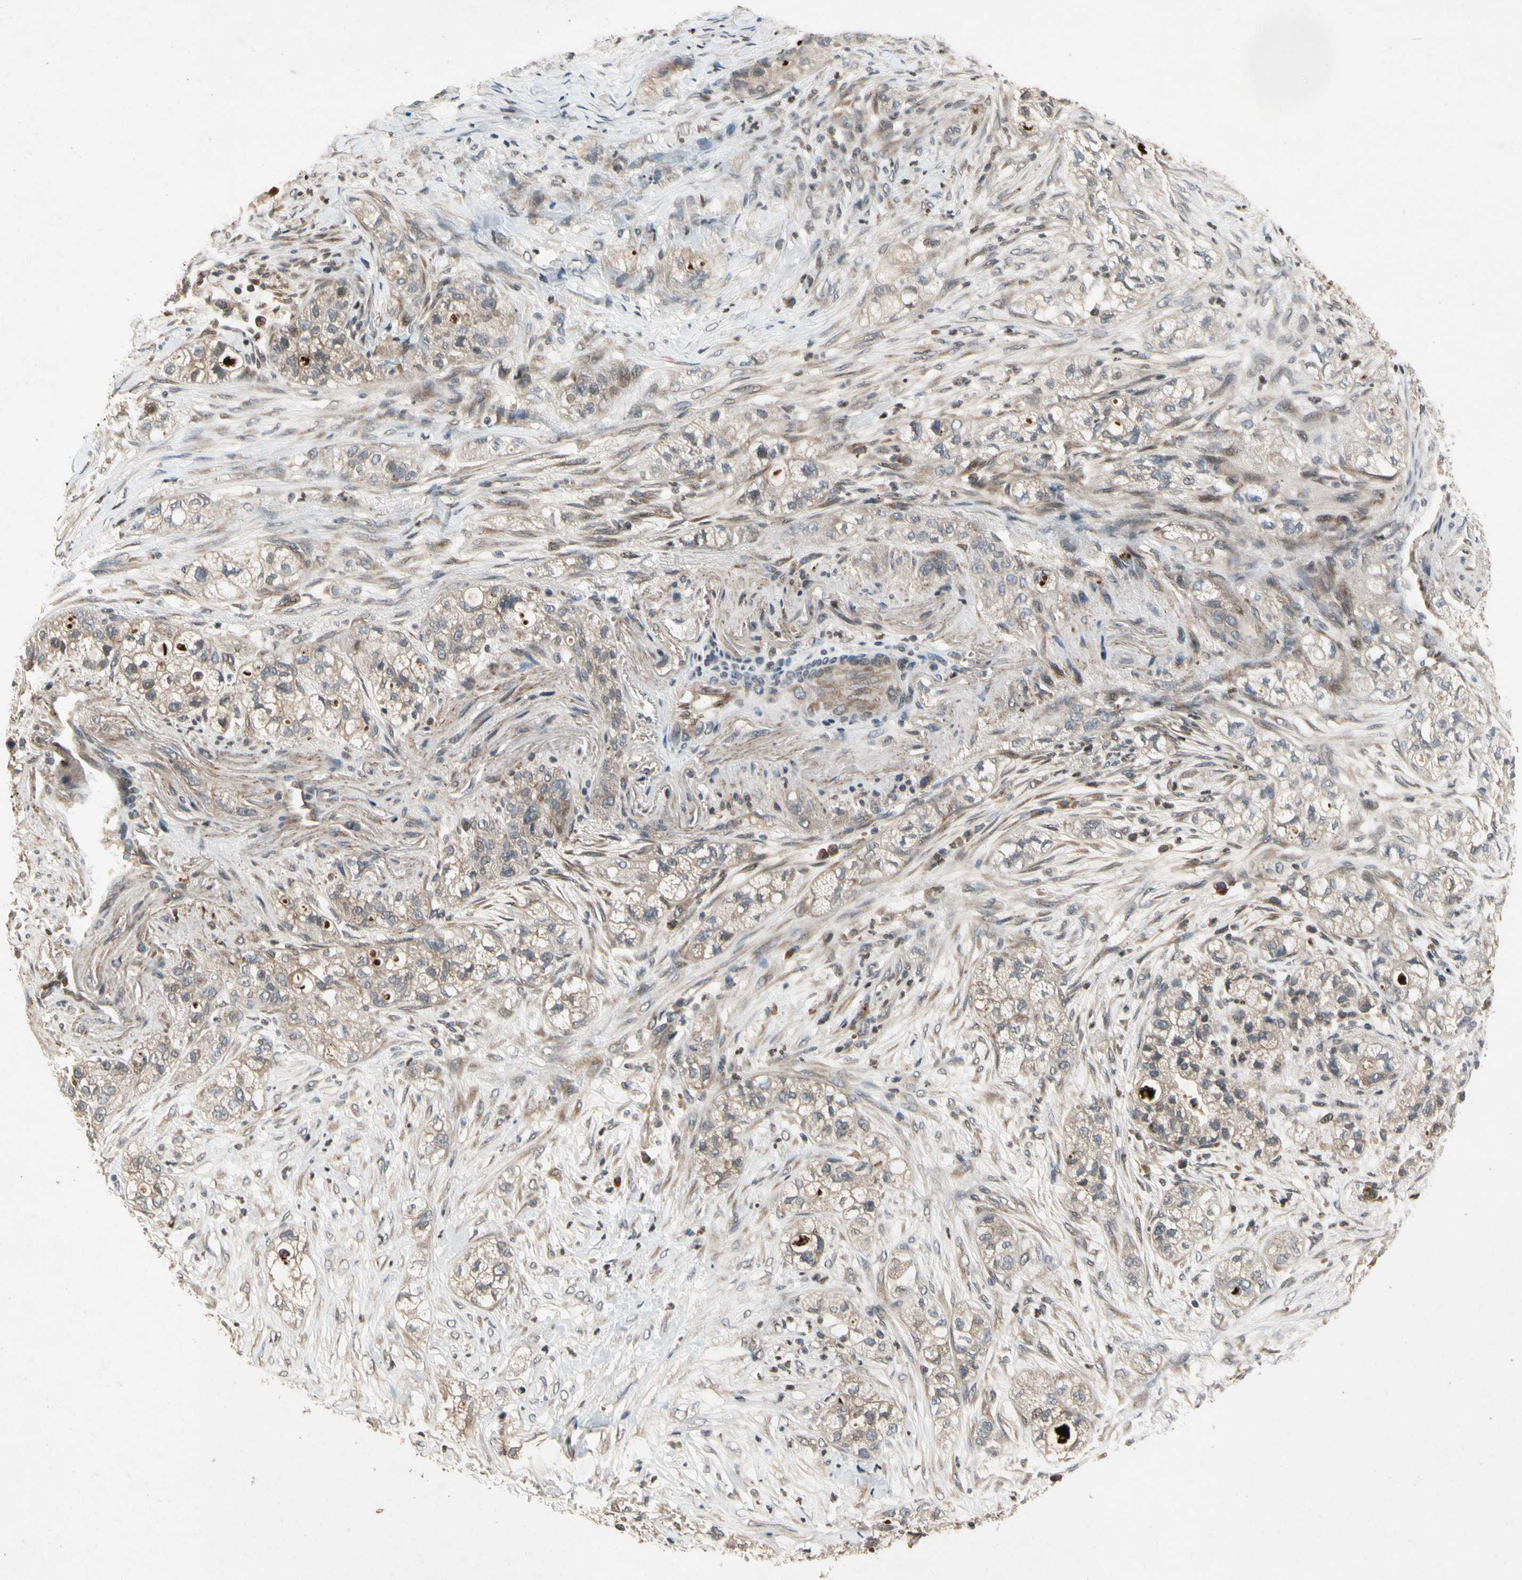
{"staining": {"intensity": "weak", "quantity": ">75%", "location": "cytoplasmic/membranous"}, "tissue": "pancreatic cancer", "cell_type": "Tumor cells", "image_type": "cancer", "snomed": [{"axis": "morphology", "description": "Adenocarcinoma, NOS"}, {"axis": "topography", "description": "Pancreas"}], "caption": "Pancreatic cancer was stained to show a protein in brown. There is low levels of weak cytoplasmic/membranous positivity in approximately >75% of tumor cells. Nuclei are stained in blue.", "gene": "DPY19L3", "patient": {"sex": "female", "age": 78}}